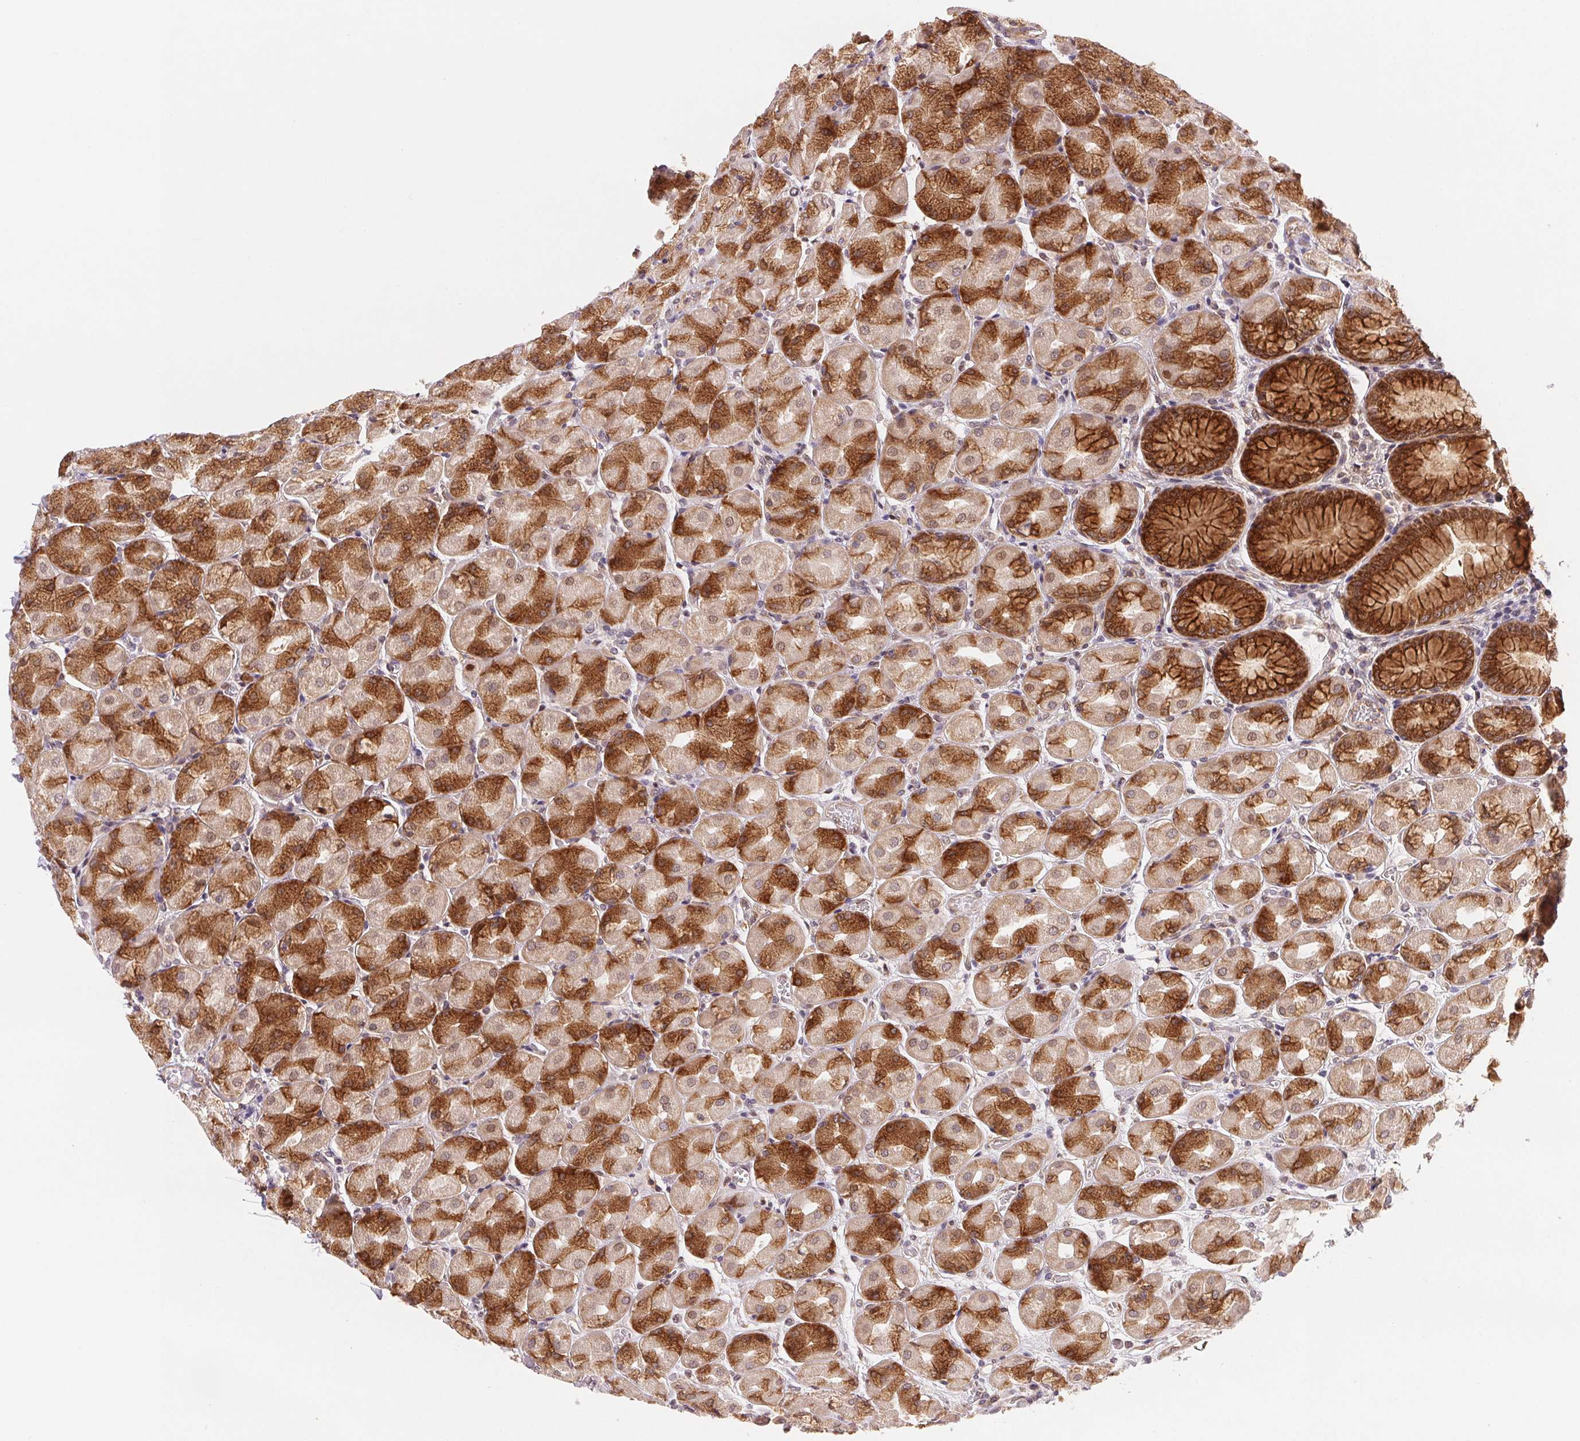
{"staining": {"intensity": "strong", "quantity": "25%-75%", "location": "cytoplasmic/membranous"}, "tissue": "stomach", "cell_type": "Glandular cells", "image_type": "normal", "snomed": [{"axis": "morphology", "description": "Normal tissue, NOS"}, {"axis": "topography", "description": "Stomach, upper"}], "caption": "Immunohistochemical staining of normal stomach shows 25%-75% levels of strong cytoplasmic/membranous protein staining in approximately 25%-75% of glandular cells. (DAB (3,3'-diaminobenzidine) = brown stain, brightfield microscopy at high magnification).", "gene": "EI24", "patient": {"sex": "female", "age": 56}}